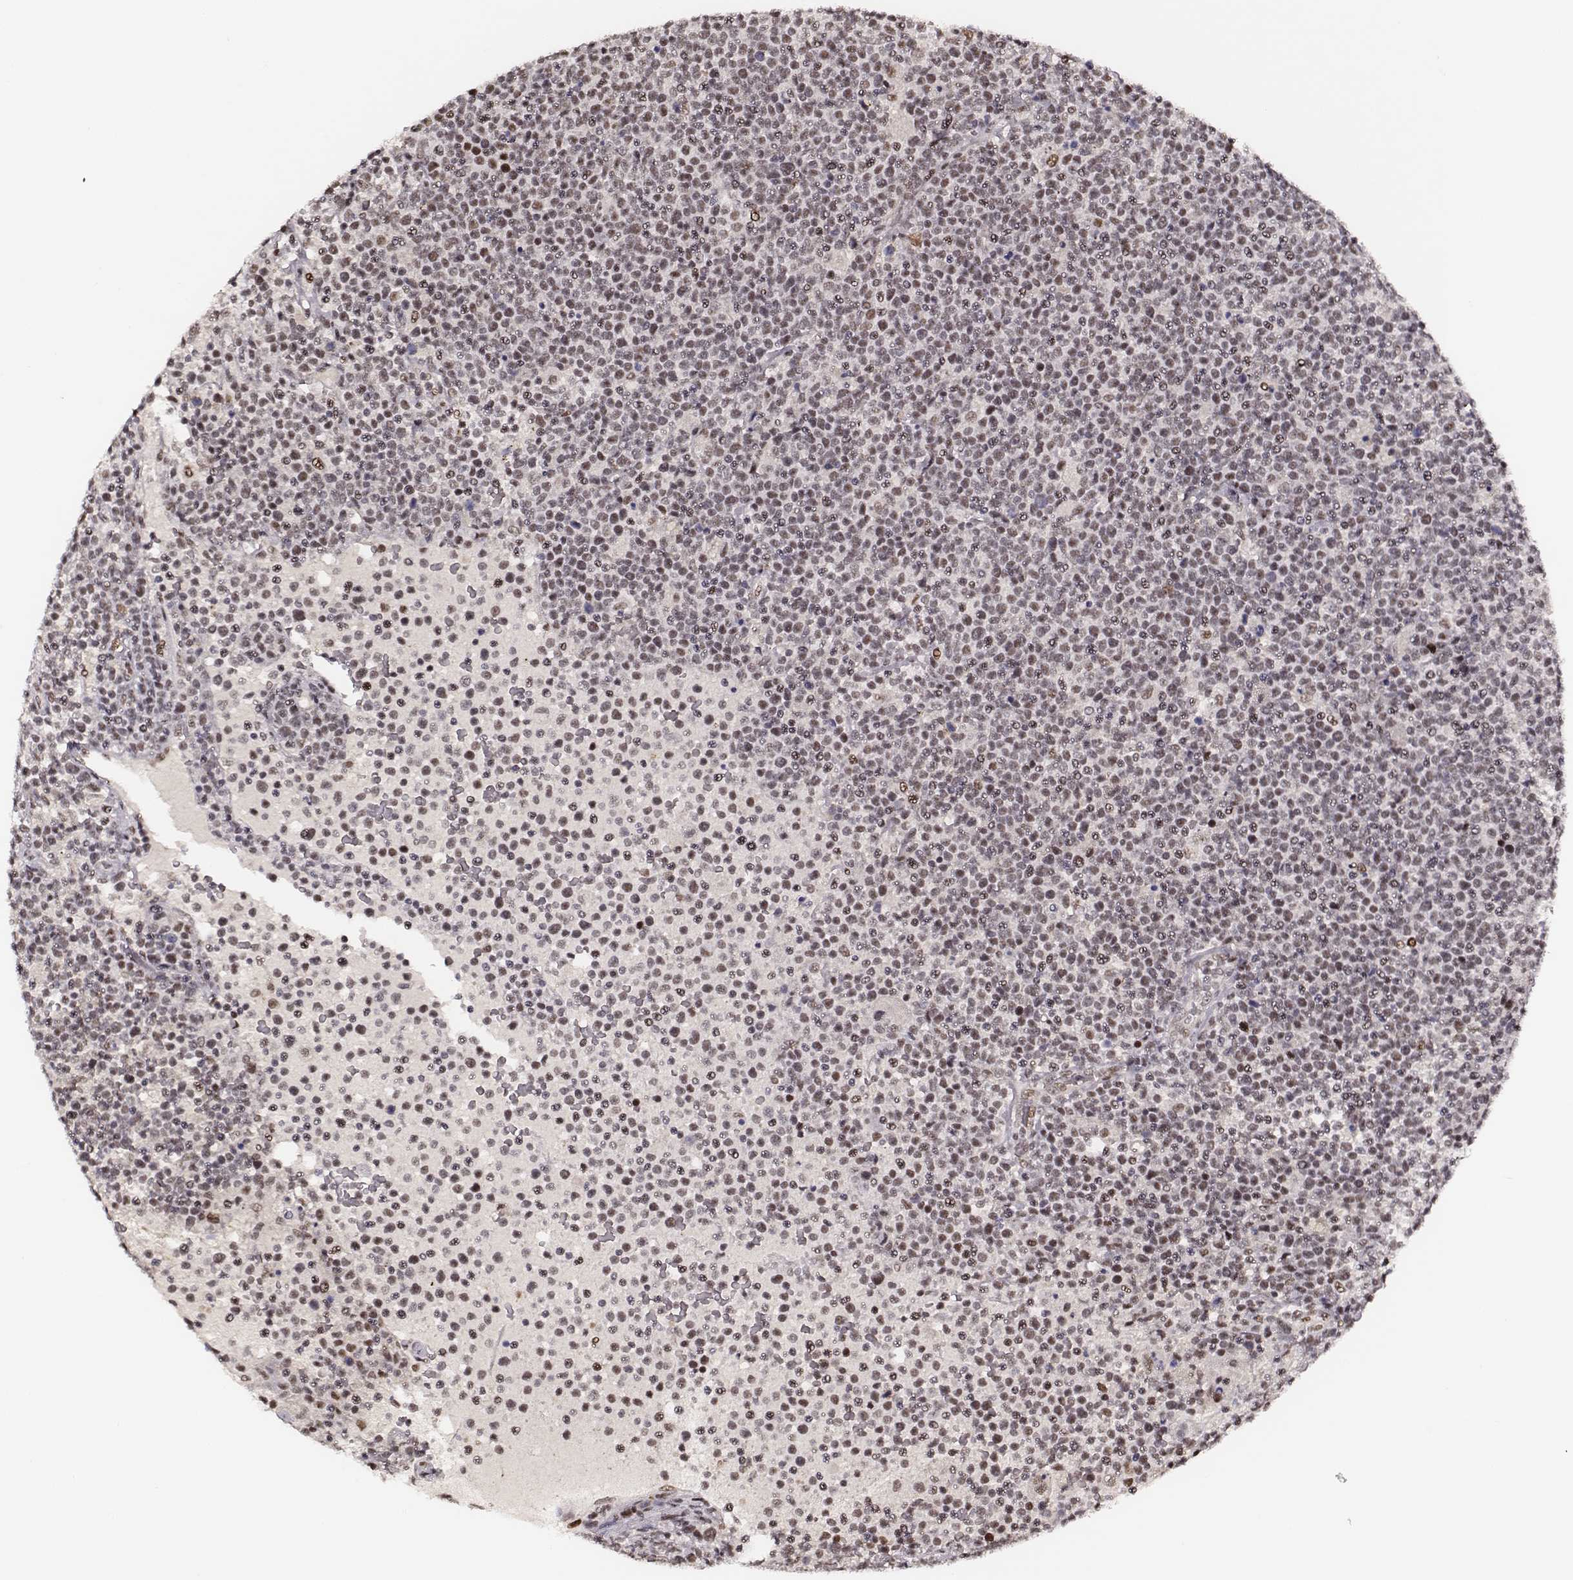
{"staining": {"intensity": "moderate", "quantity": ">75%", "location": "nuclear"}, "tissue": "lymphoma", "cell_type": "Tumor cells", "image_type": "cancer", "snomed": [{"axis": "morphology", "description": "Malignant lymphoma, non-Hodgkin's type, High grade"}, {"axis": "topography", "description": "Lymph node"}], "caption": "High-grade malignant lymphoma, non-Hodgkin's type was stained to show a protein in brown. There is medium levels of moderate nuclear expression in approximately >75% of tumor cells.", "gene": "PPARA", "patient": {"sex": "male", "age": 61}}